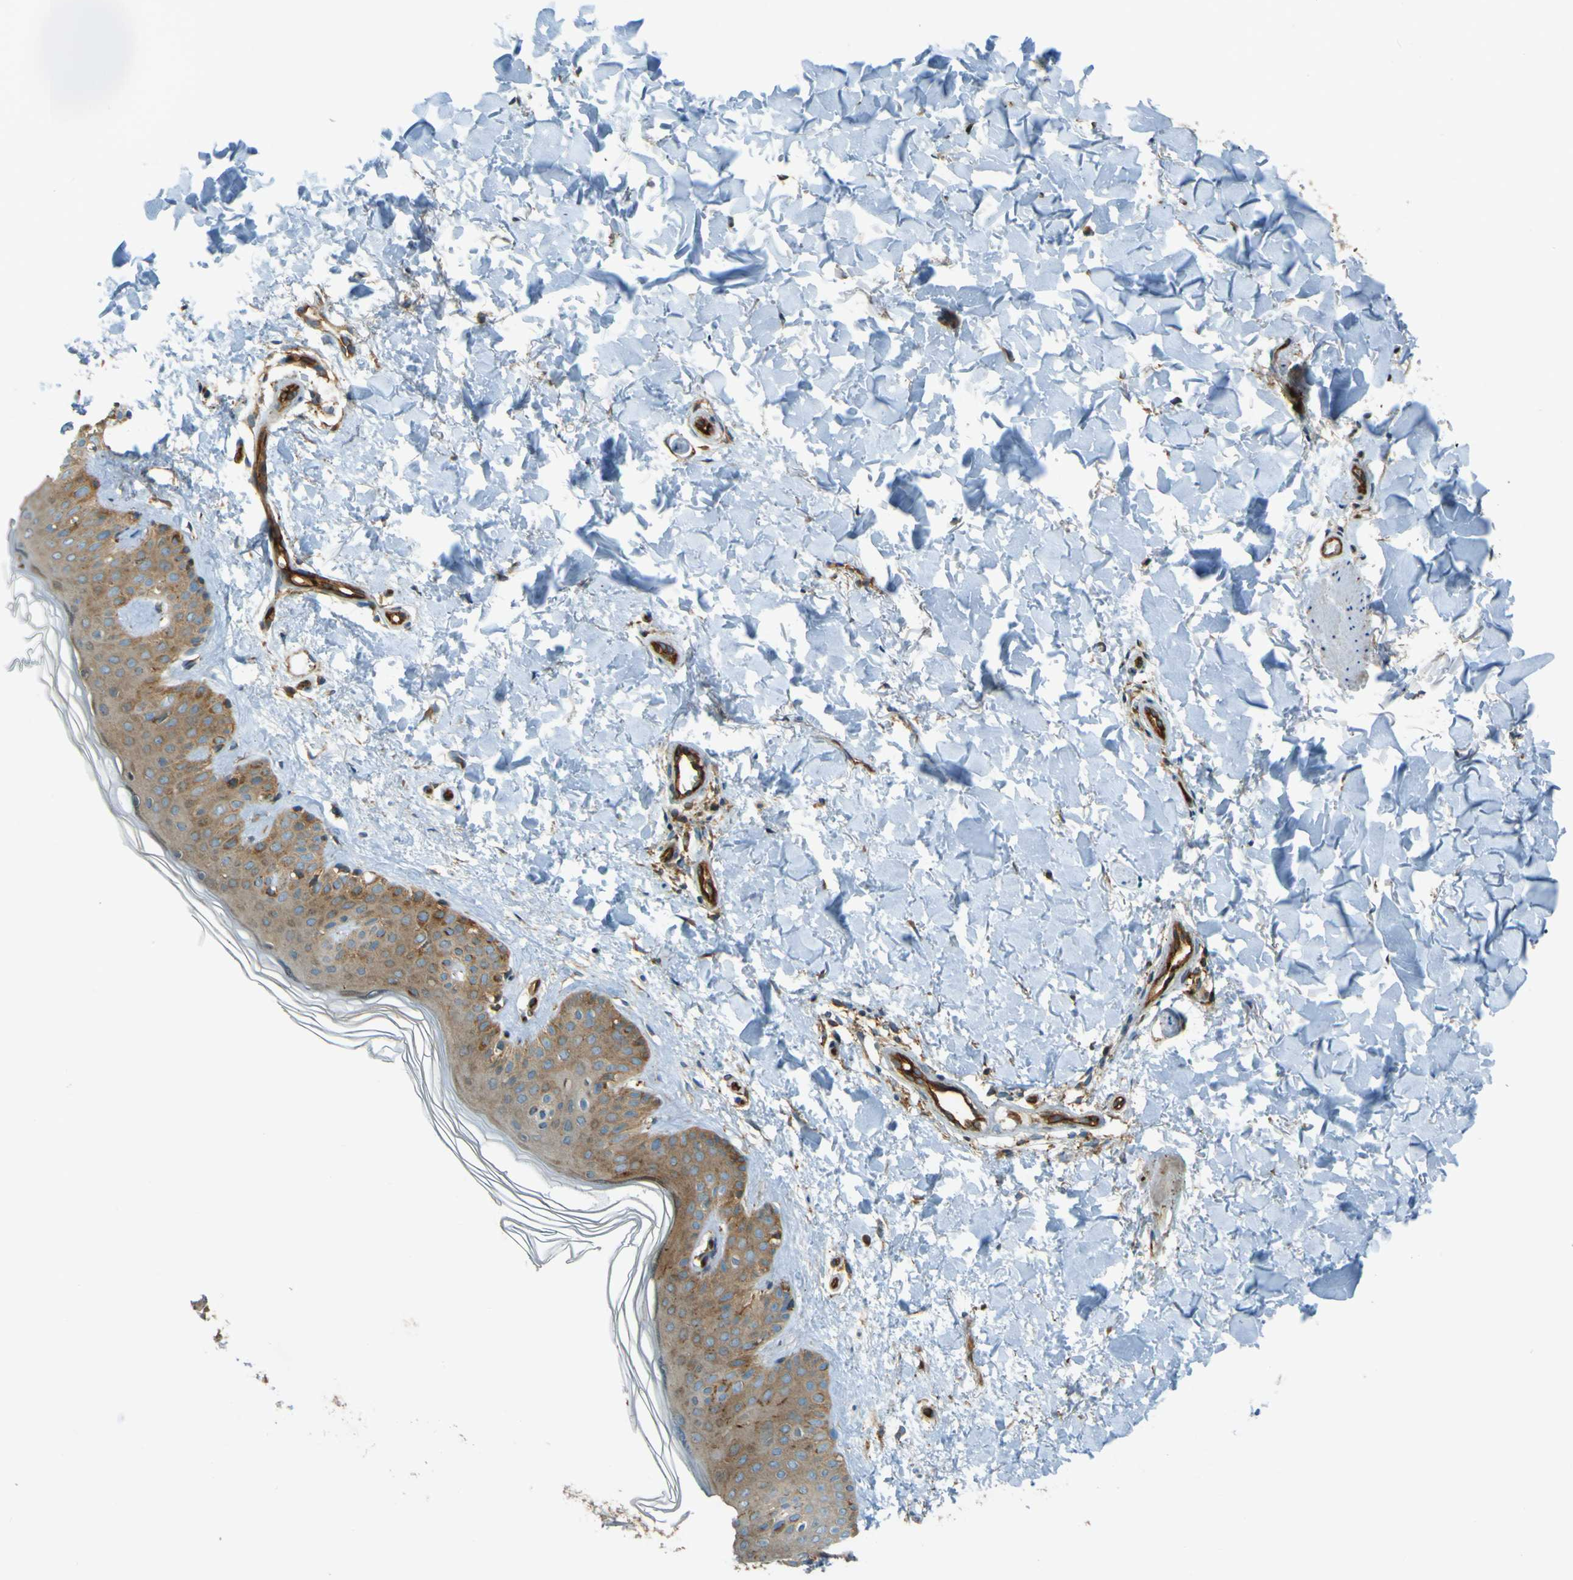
{"staining": {"intensity": "weak", "quantity": ">75%", "location": "cytoplasmic/membranous"}, "tissue": "skin", "cell_type": "Fibroblasts", "image_type": "normal", "snomed": [{"axis": "morphology", "description": "Normal tissue, NOS"}, {"axis": "topography", "description": "Skin"}], "caption": "Protein analysis of unremarkable skin exhibits weak cytoplasmic/membranous staining in about >75% of fibroblasts.", "gene": "DNAJC5", "patient": {"sex": "male", "age": 67}}